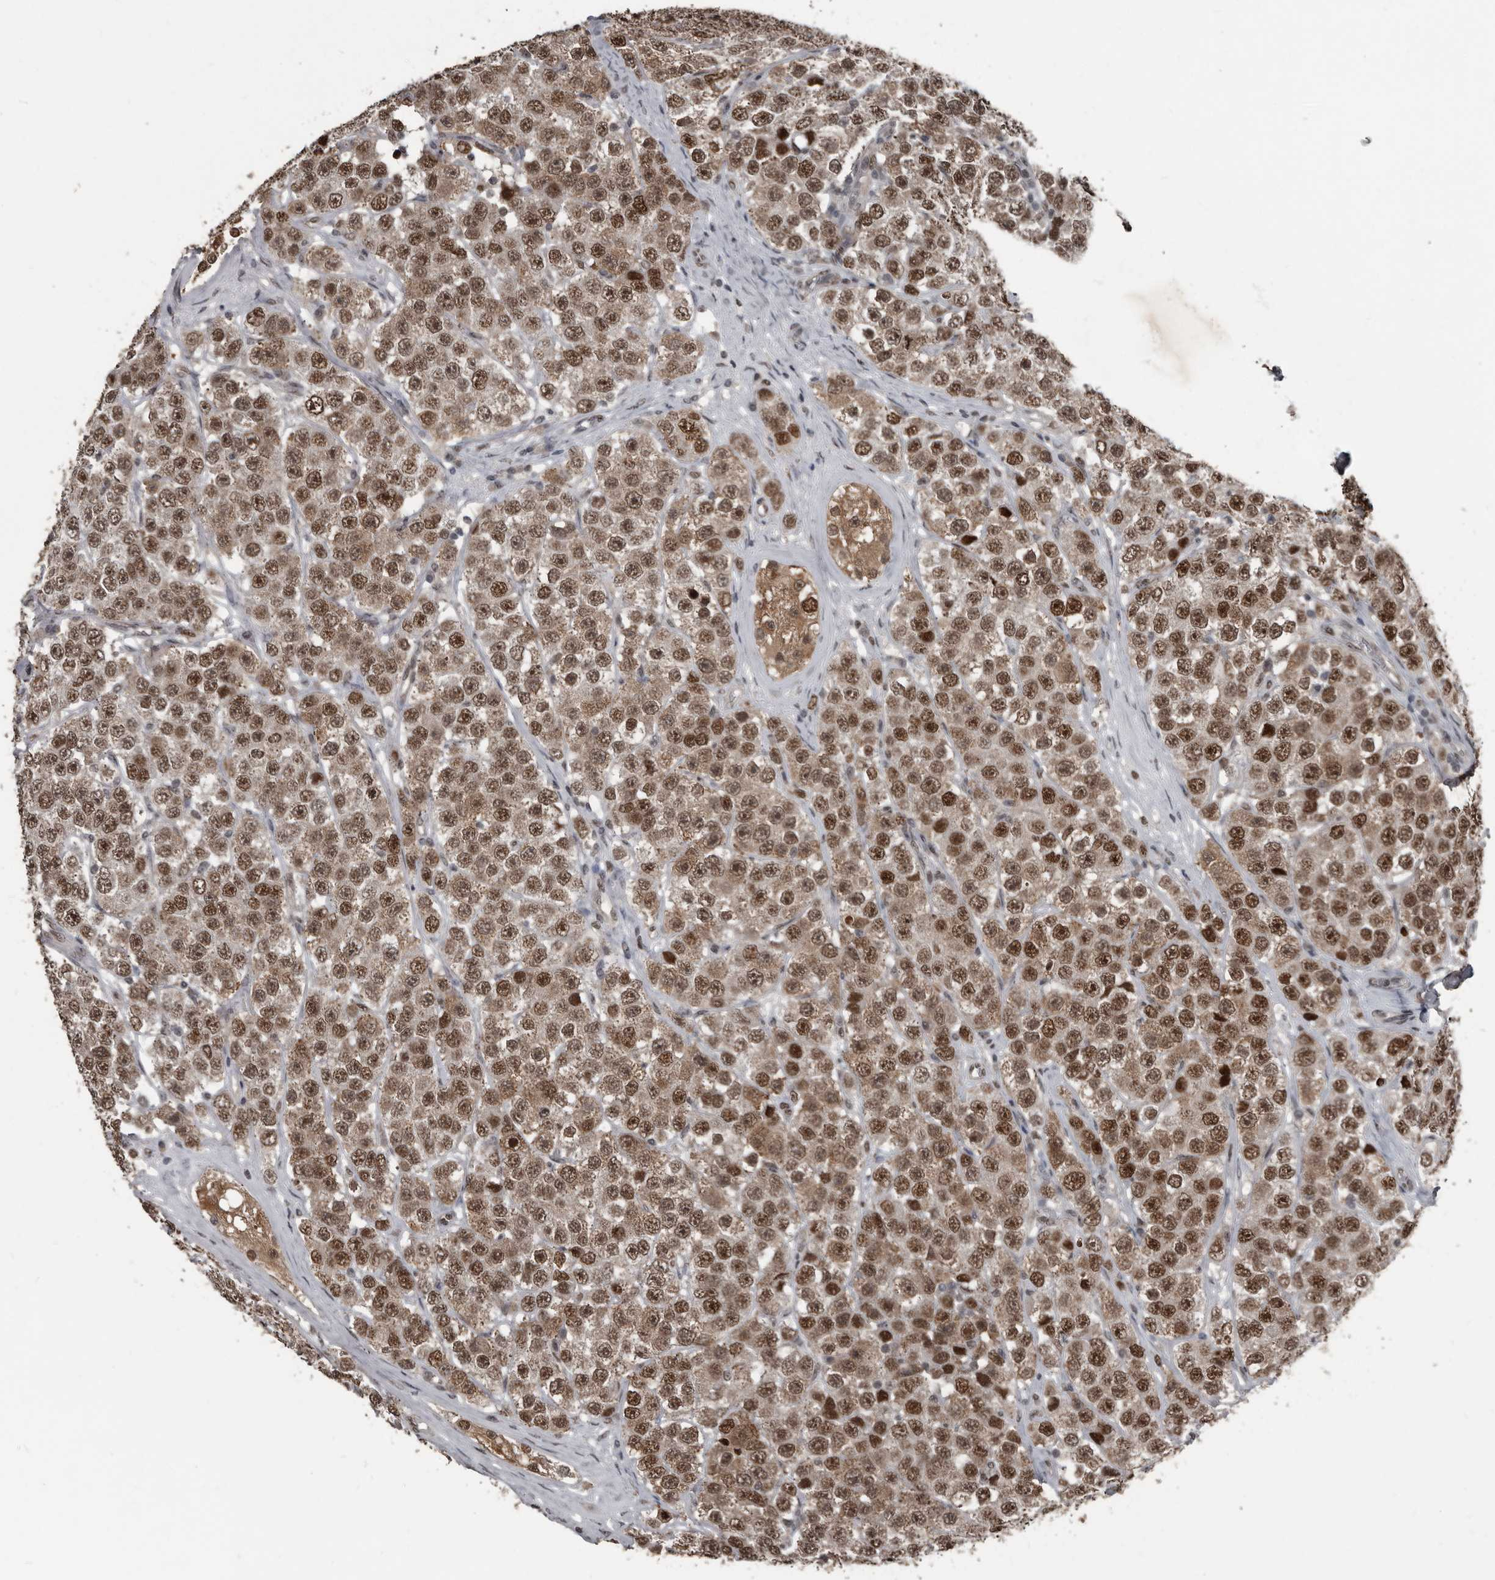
{"staining": {"intensity": "moderate", "quantity": ">75%", "location": "nuclear"}, "tissue": "testis cancer", "cell_type": "Tumor cells", "image_type": "cancer", "snomed": [{"axis": "morphology", "description": "Seminoma, NOS"}, {"axis": "topography", "description": "Testis"}], "caption": "A medium amount of moderate nuclear positivity is appreciated in about >75% of tumor cells in seminoma (testis) tissue.", "gene": "CHD1L", "patient": {"sex": "male", "age": 28}}